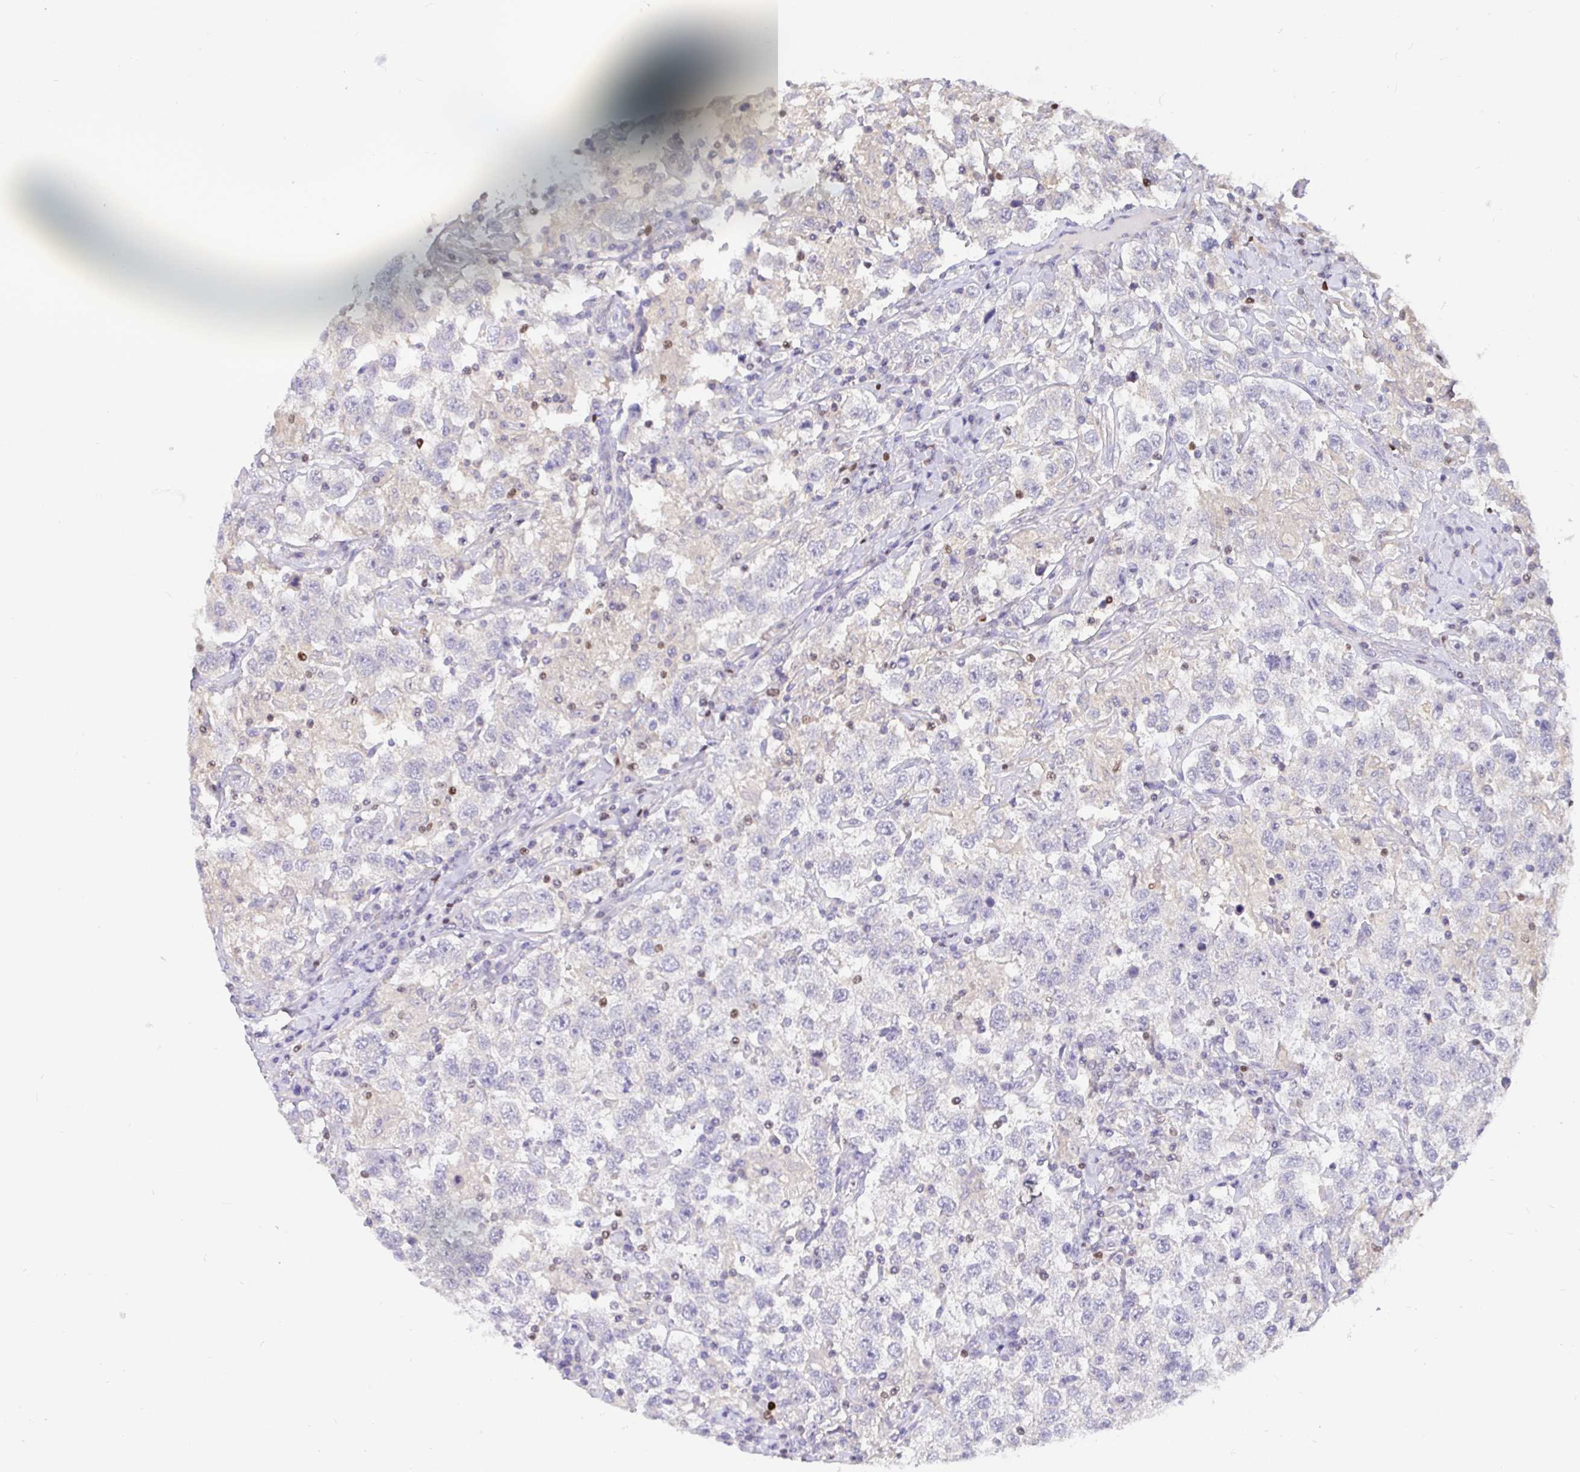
{"staining": {"intensity": "negative", "quantity": "none", "location": "none"}, "tissue": "testis cancer", "cell_type": "Tumor cells", "image_type": "cancer", "snomed": [{"axis": "morphology", "description": "Seminoma, NOS"}, {"axis": "topography", "description": "Testis"}], "caption": "DAB immunohistochemical staining of human seminoma (testis) shows no significant expression in tumor cells.", "gene": "SATB1", "patient": {"sex": "male", "age": 41}}